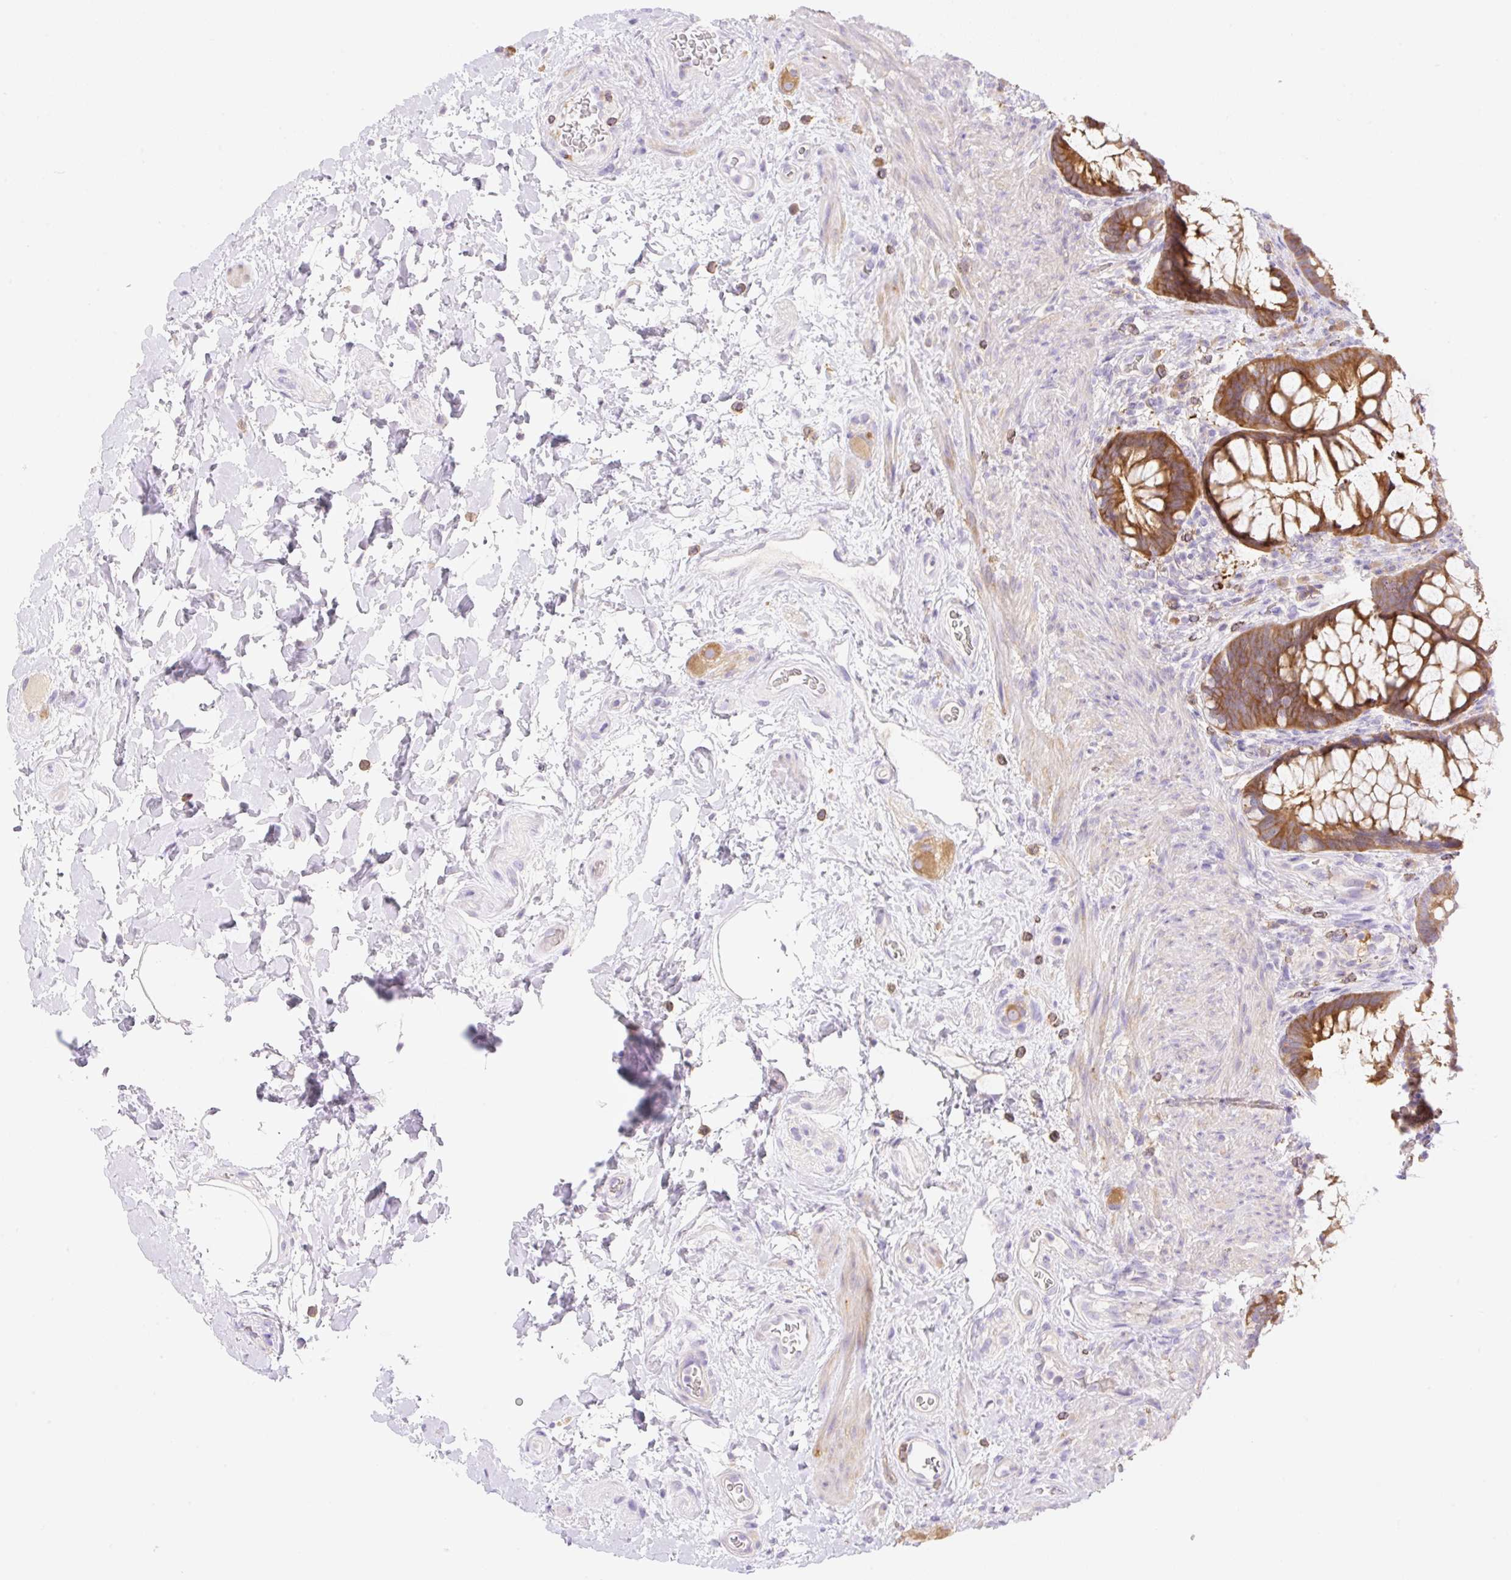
{"staining": {"intensity": "moderate", "quantity": ">75%", "location": "cytoplasmic/membranous"}, "tissue": "rectum", "cell_type": "Glandular cells", "image_type": "normal", "snomed": [{"axis": "morphology", "description": "Normal tissue, NOS"}, {"axis": "topography", "description": "Rectum"}], "caption": "High-magnification brightfield microscopy of benign rectum stained with DAB (3,3'-diaminobenzidine) (brown) and counterstained with hematoxylin (blue). glandular cells exhibit moderate cytoplasmic/membranous staining is appreciated in about>75% of cells.", "gene": "DENND5A", "patient": {"sex": "male", "age": 53}}